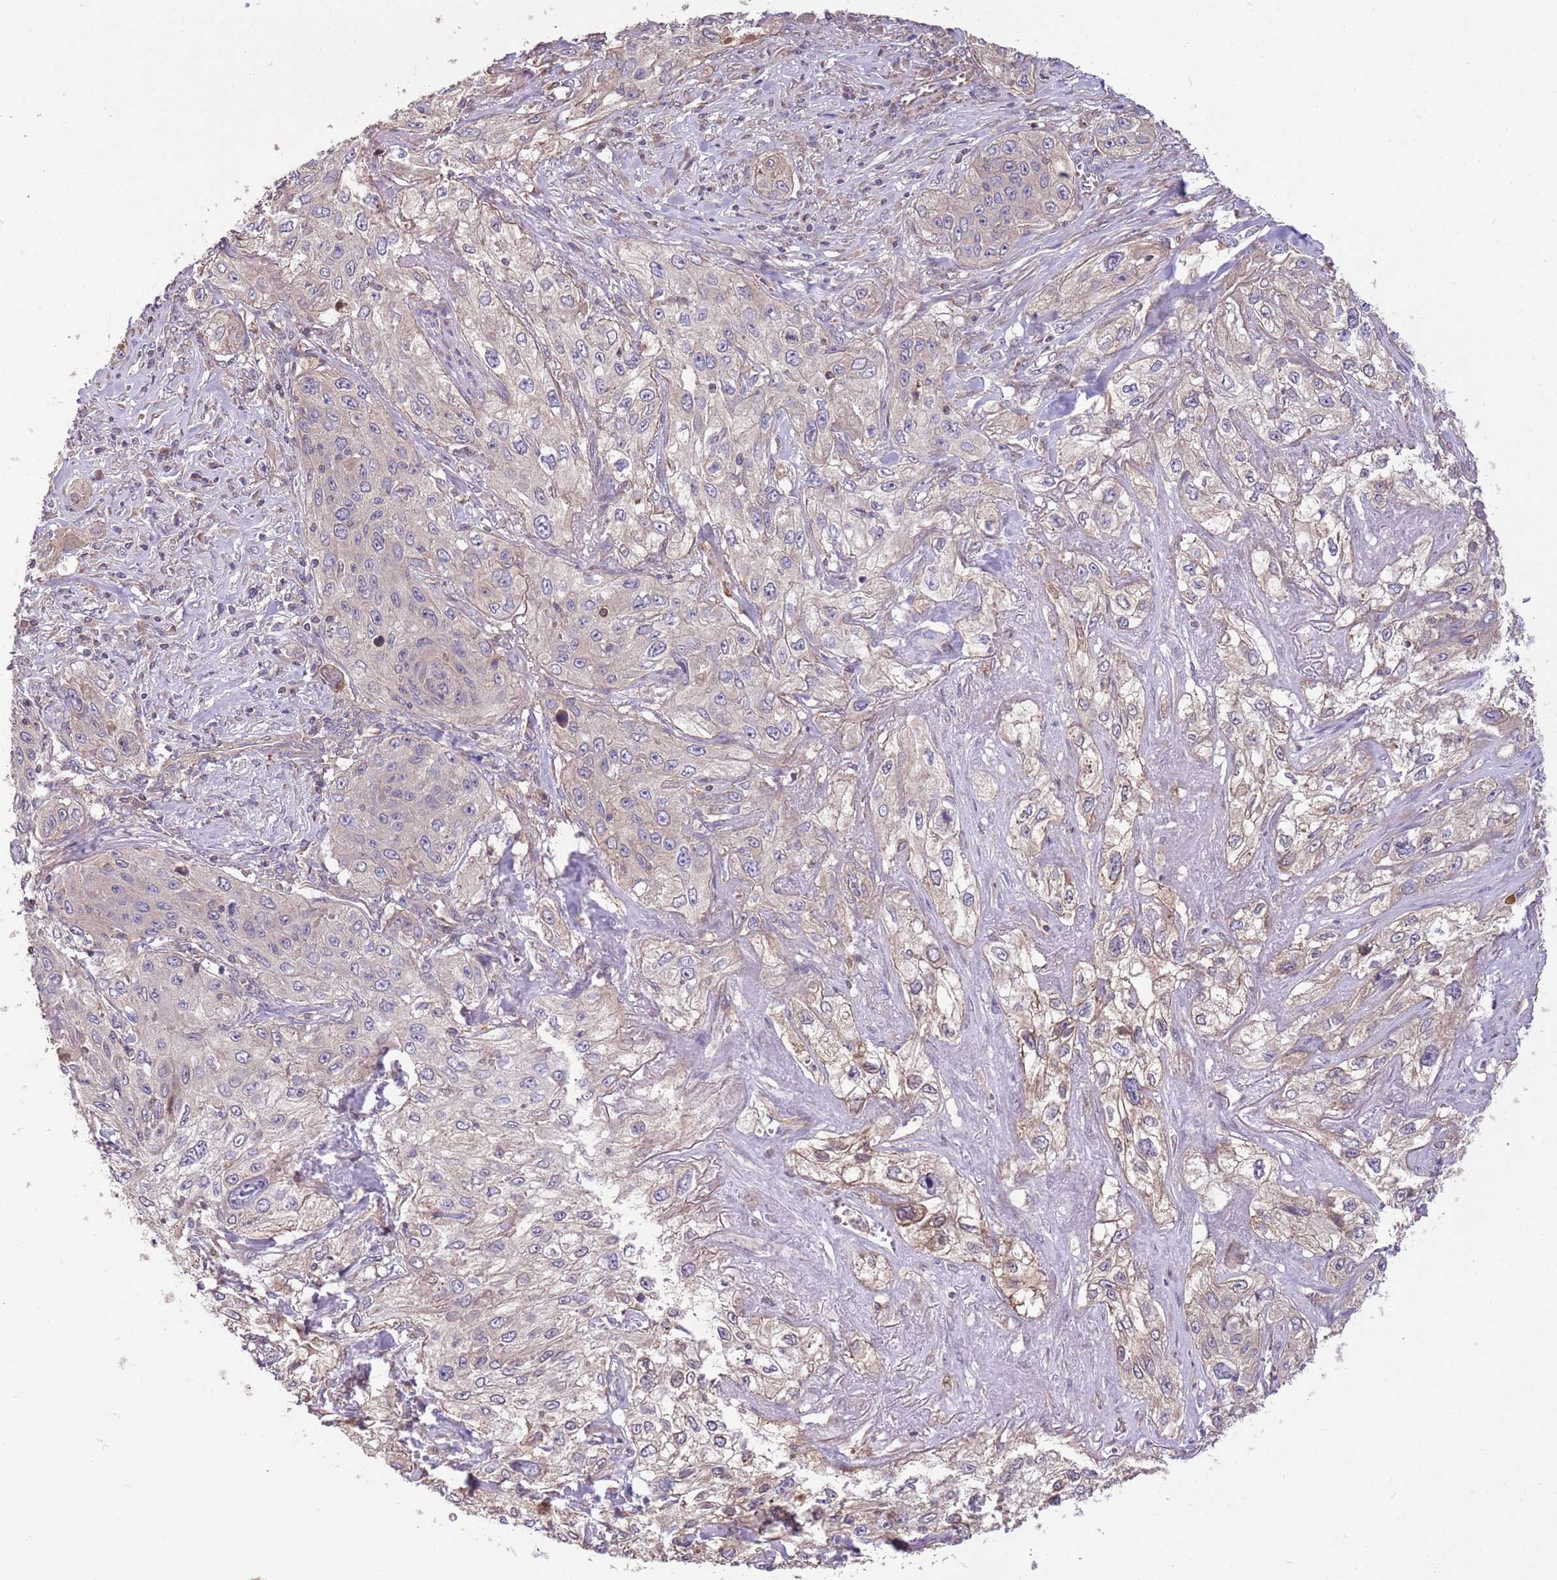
{"staining": {"intensity": "weak", "quantity": "<25%", "location": "cytoplasmic/membranous"}, "tissue": "lung cancer", "cell_type": "Tumor cells", "image_type": "cancer", "snomed": [{"axis": "morphology", "description": "Squamous cell carcinoma, NOS"}, {"axis": "topography", "description": "Lung"}], "caption": "Tumor cells show no significant staining in lung squamous cell carcinoma.", "gene": "FAM89B", "patient": {"sex": "female", "age": 69}}